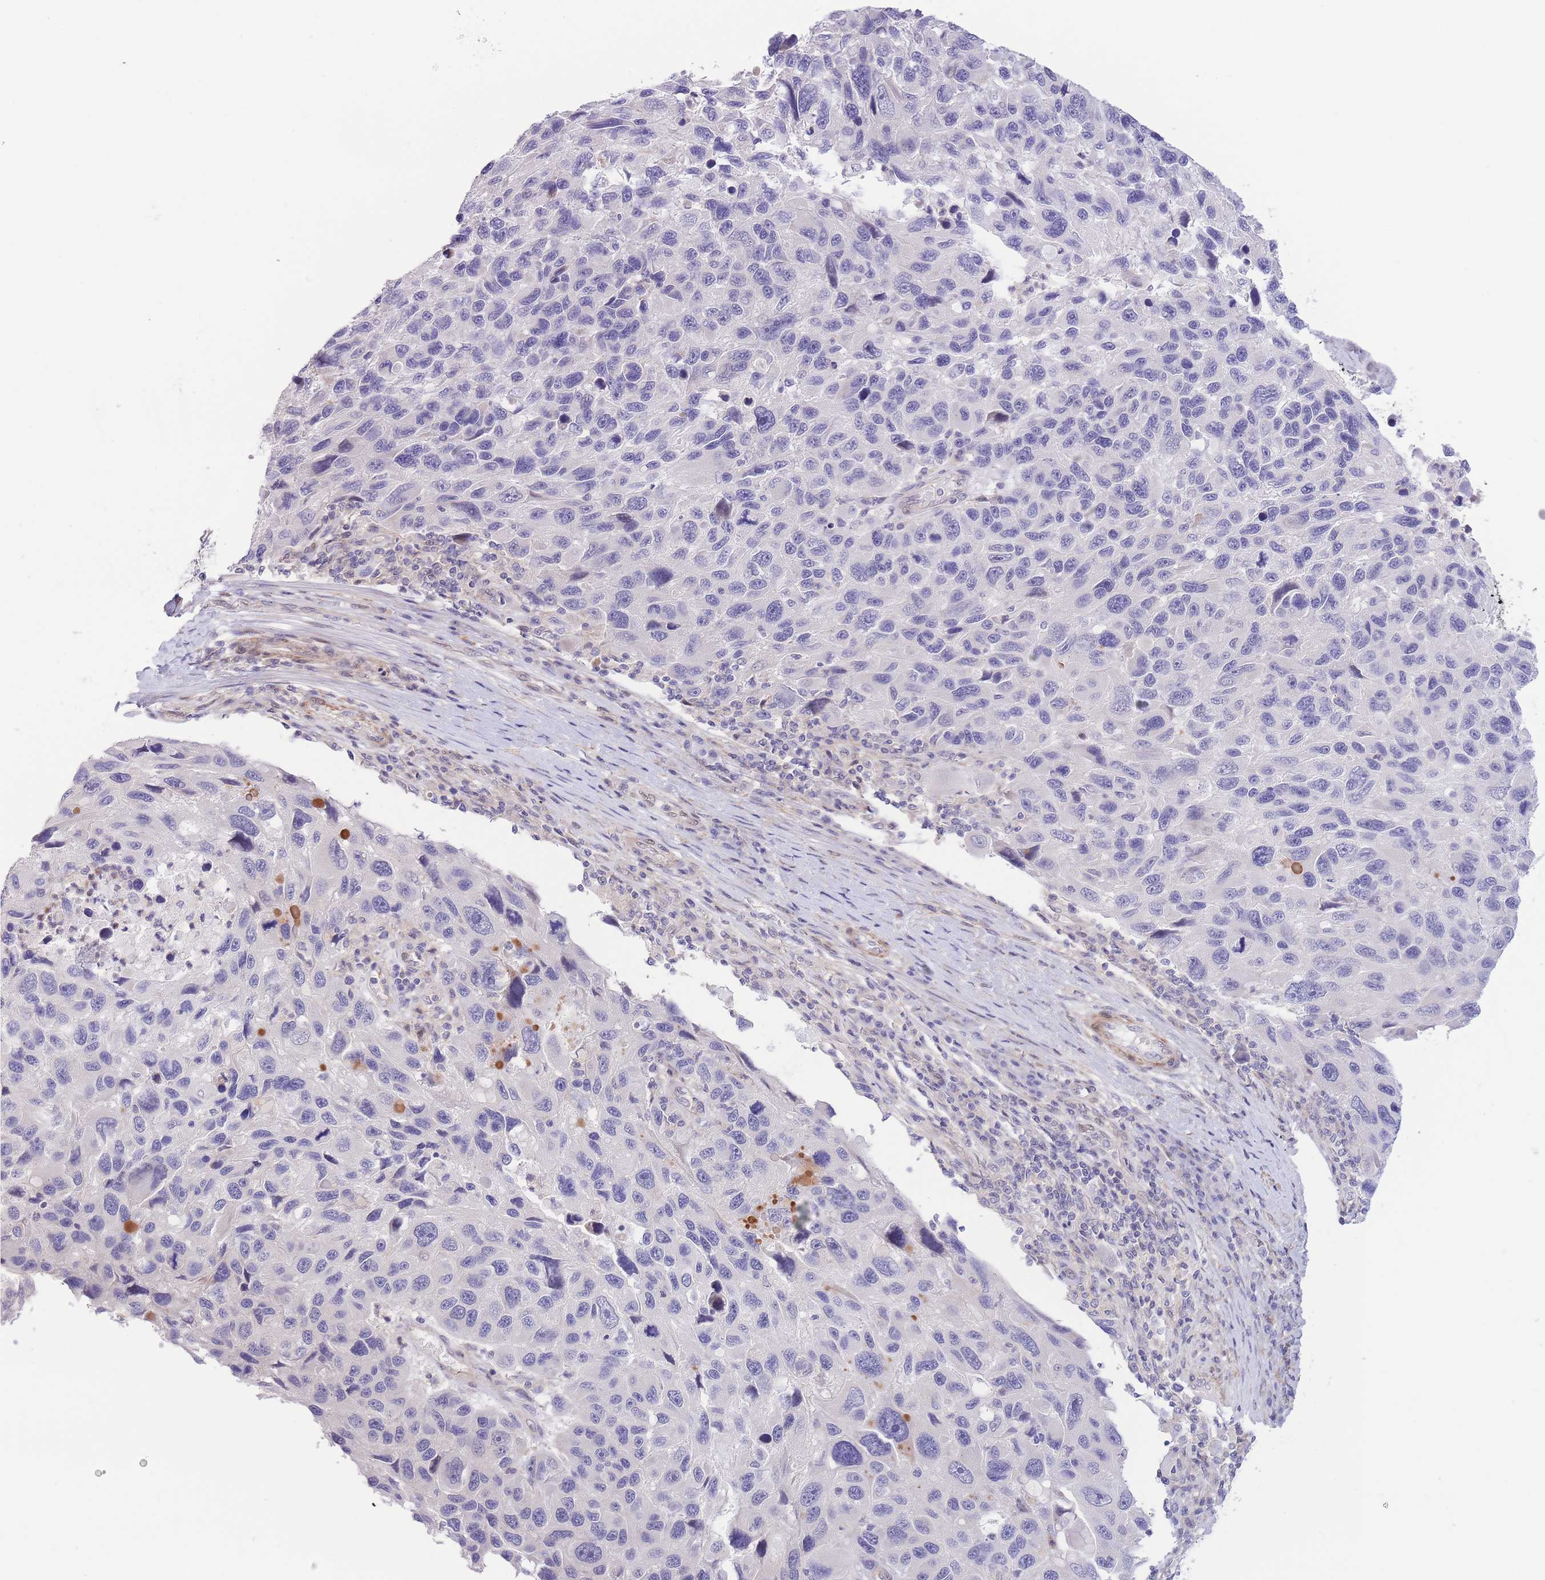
{"staining": {"intensity": "negative", "quantity": "none", "location": "none"}, "tissue": "melanoma", "cell_type": "Tumor cells", "image_type": "cancer", "snomed": [{"axis": "morphology", "description": "Malignant melanoma, NOS"}, {"axis": "topography", "description": "Skin"}], "caption": "An immunohistochemistry (IHC) histopathology image of malignant melanoma is shown. There is no staining in tumor cells of malignant melanoma.", "gene": "C9orf152", "patient": {"sex": "male", "age": 53}}